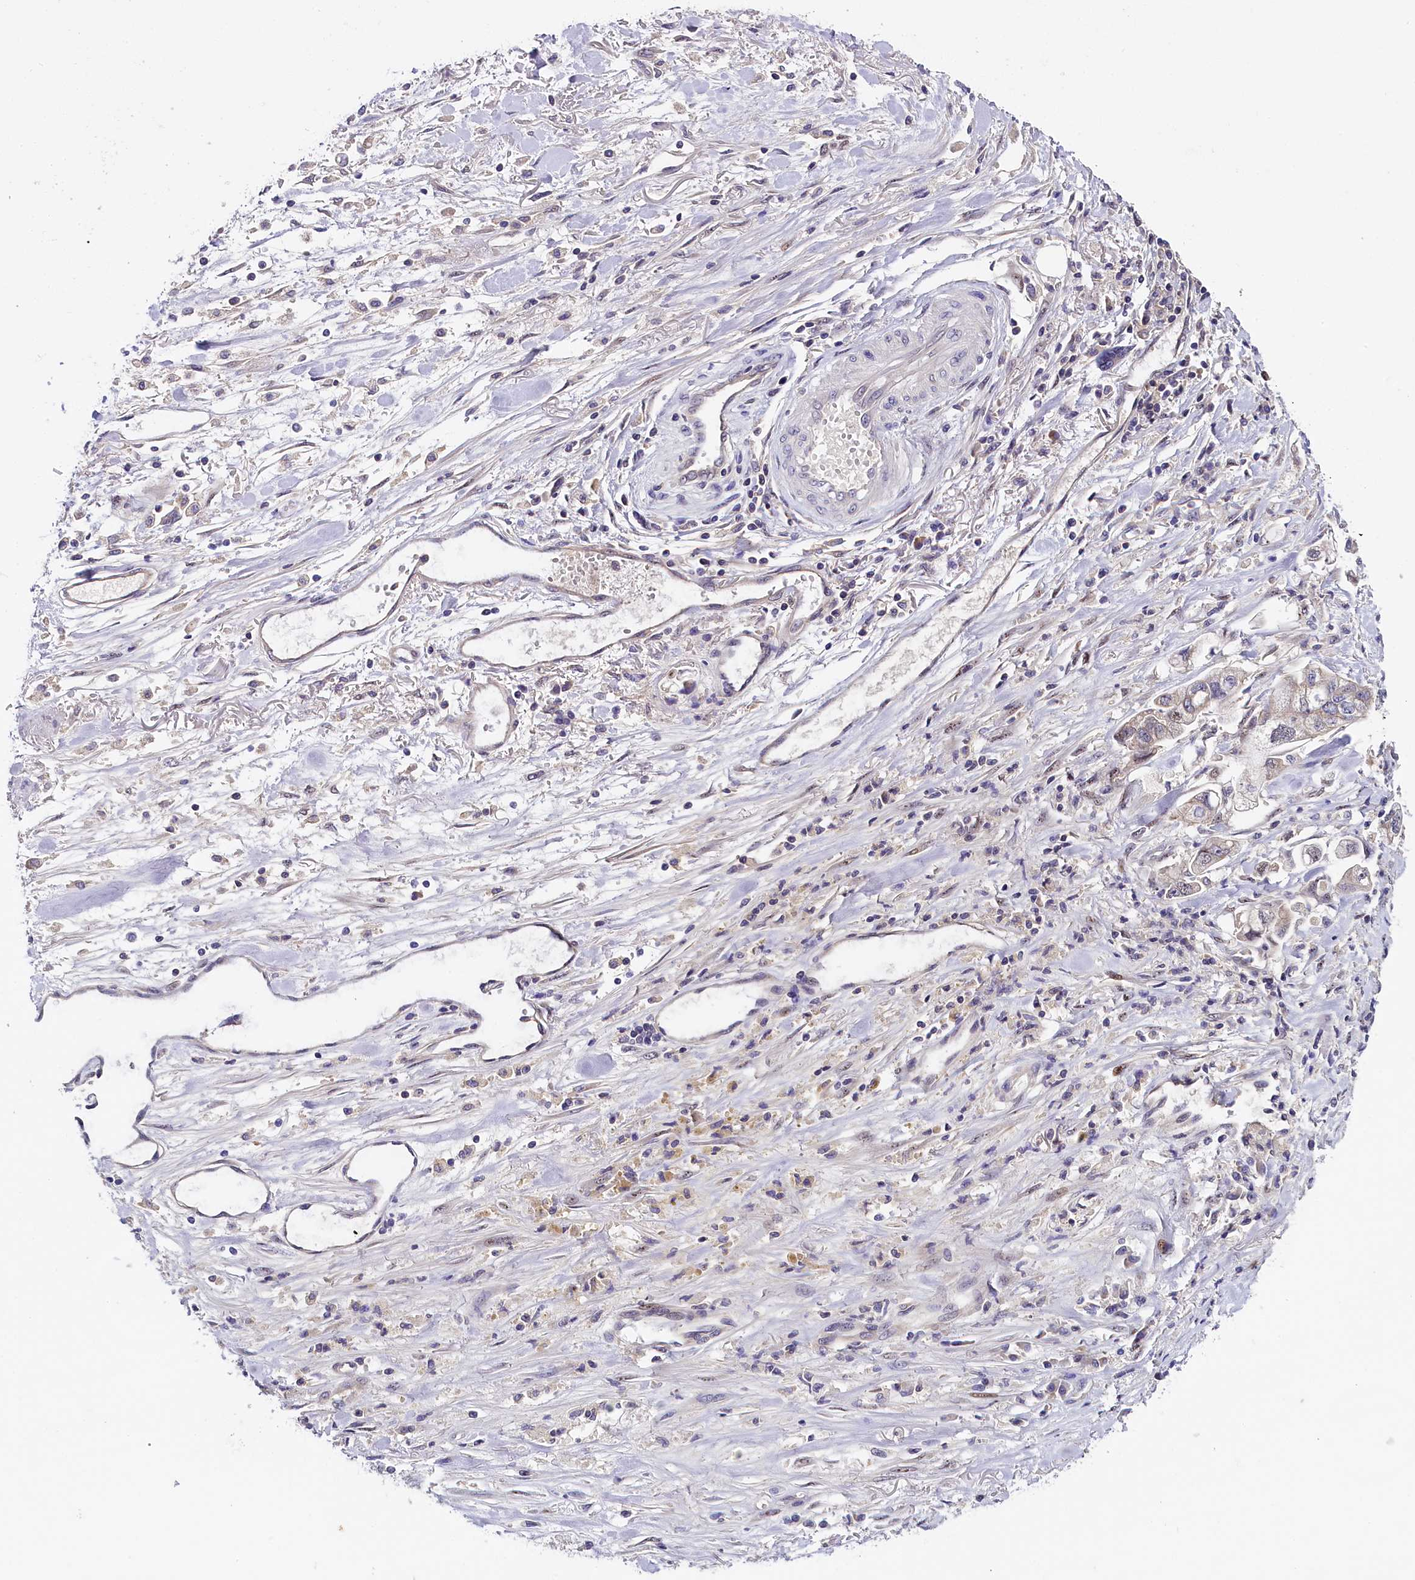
{"staining": {"intensity": "negative", "quantity": "none", "location": "none"}, "tissue": "stomach cancer", "cell_type": "Tumor cells", "image_type": "cancer", "snomed": [{"axis": "morphology", "description": "Adenocarcinoma, NOS"}, {"axis": "topography", "description": "Stomach"}], "caption": "Tumor cells show no significant positivity in stomach cancer (adenocarcinoma).", "gene": "ENKD1", "patient": {"sex": "male", "age": 62}}